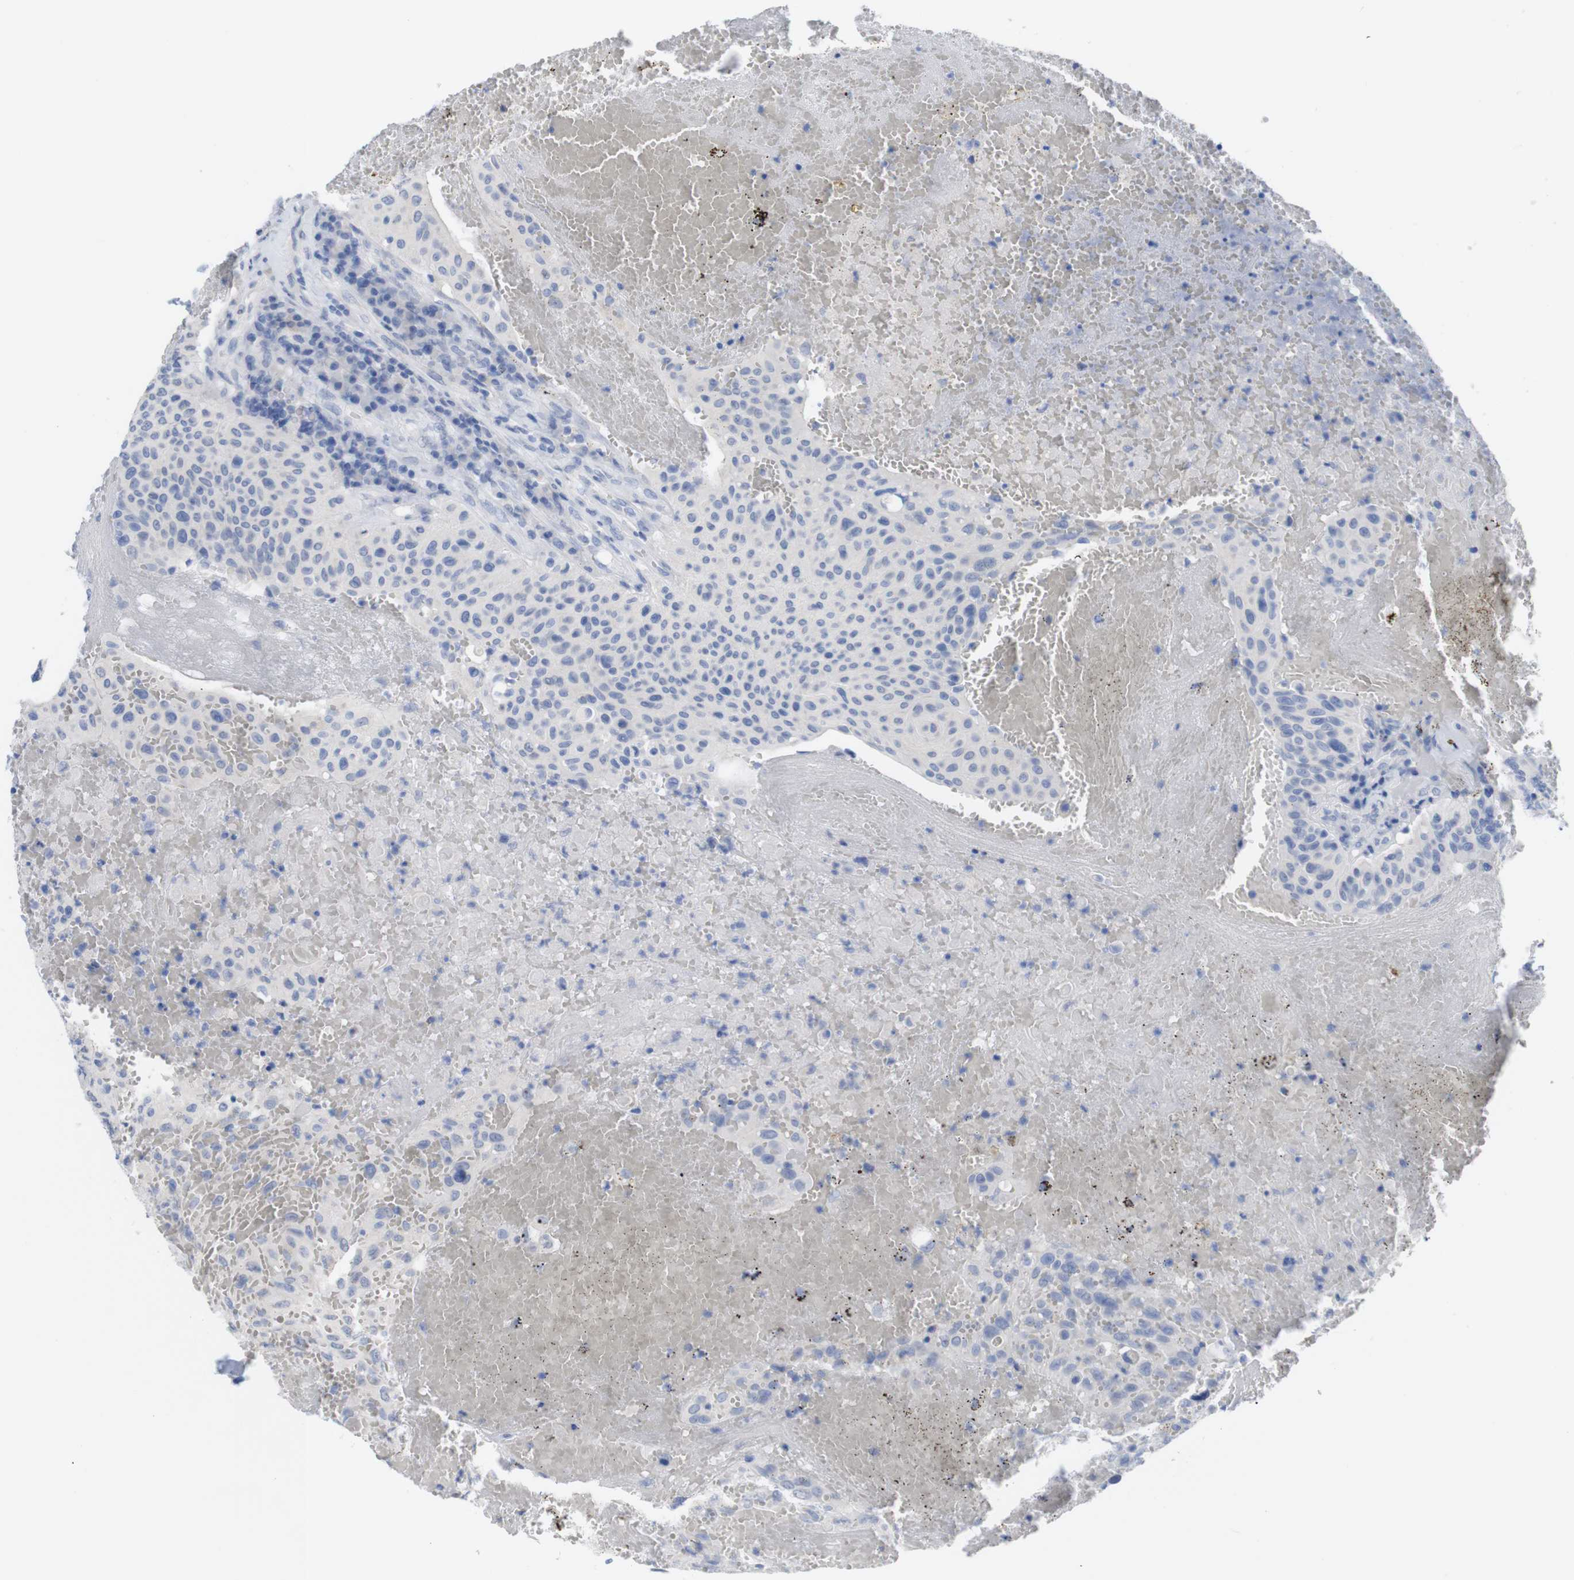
{"staining": {"intensity": "negative", "quantity": "none", "location": "none"}, "tissue": "urothelial cancer", "cell_type": "Tumor cells", "image_type": "cancer", "snomed": [{"axis": "morphology", "description": "Urothelial carcinoma, High grade"}, {"axis": "topography", "description": "Urinary bladder"}], "caption": "IHC photomicrograph of human urothelial cancer stained for a protein (brown), which displays no staining in tumor cells. Brightfield microscopy of immunohistochemistry (IHC) stained with DAB (brown) and hematoxylin (blue), captured at high magnification.", "gene": "PNMA1", "patient": {"sex": "male", "age": 66}}